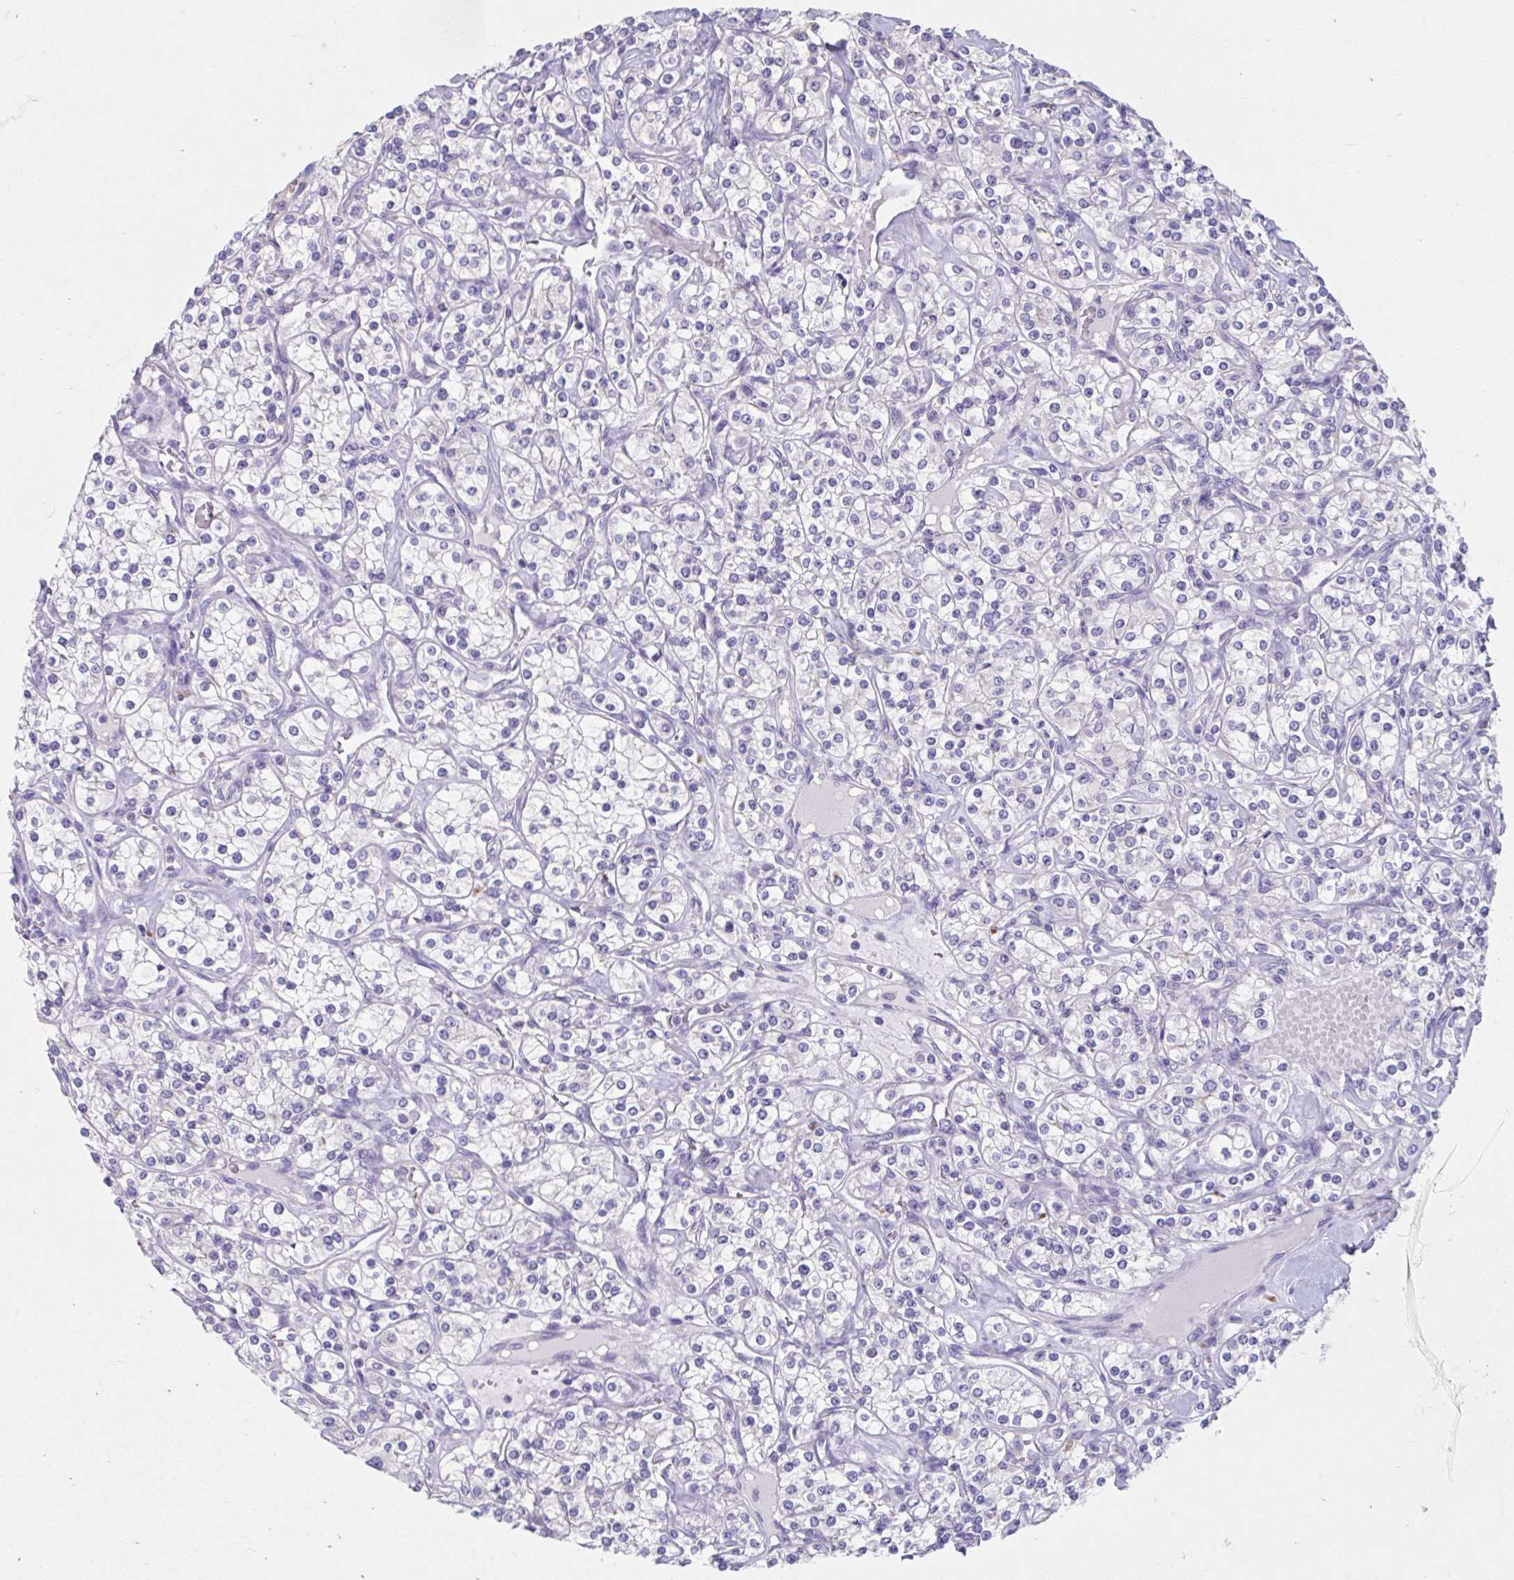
{"staining": {"intensity": "negative", "quantity": "none", "location": "none"}, "tissue": "renal cancer", "cell_type": "Tumor cells", "image_type": "cancer", "snomed": [{"axis": "morphology", "description": "Adenocarcinoma, NOS"}, {"axis": "topography", "description": "Kidney"}], "caption": "IHC photomicrograph of neoplastic tissue: adenocarcinoma (renal) stained with DAB demonstrates no significant protein expression in tumor cells.", "gene": "GPR162", "patient": {"sex": "male", "age": 77}}